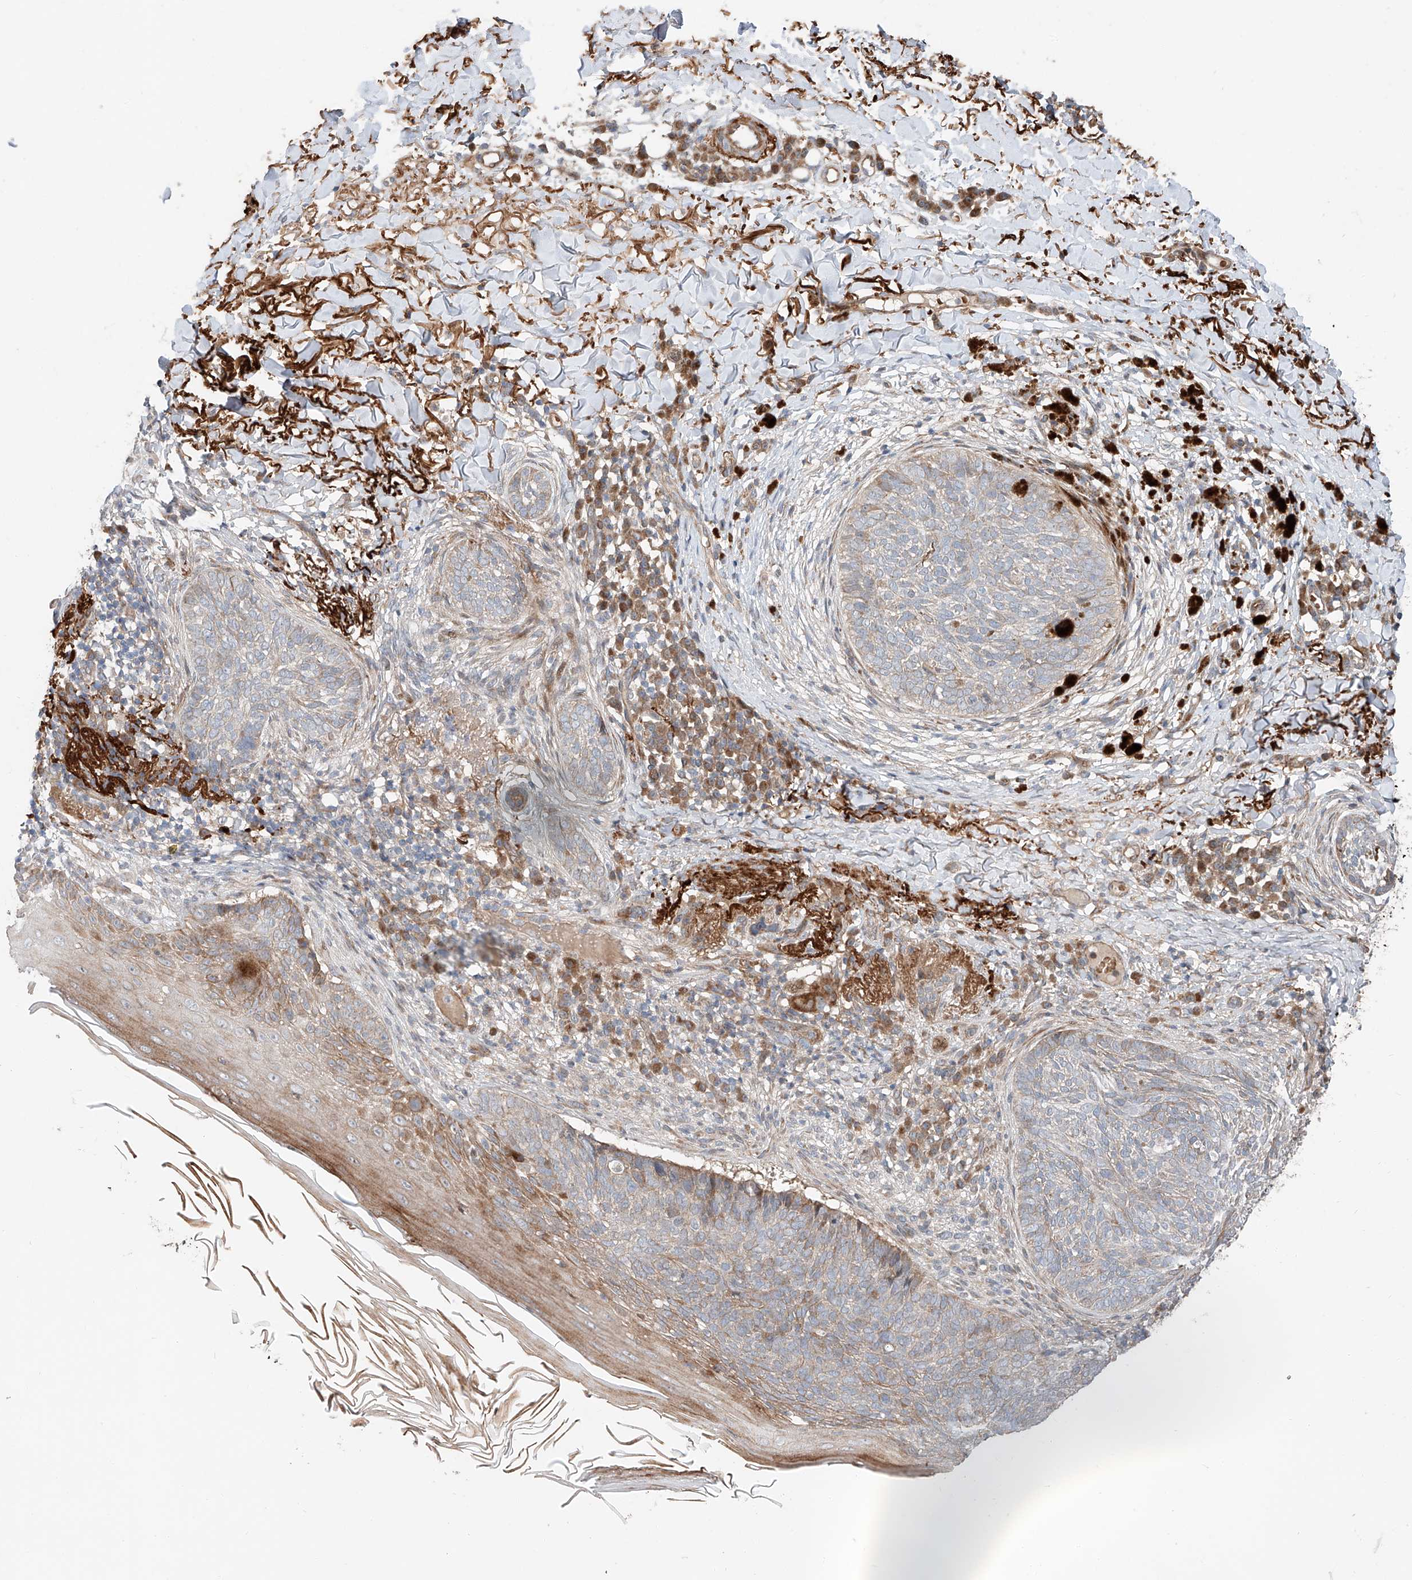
{"staining": {"intensity": "weak", "quantity": "<25%", "location": "cytoplasmic/membranous"}, "tissue": "skin cancer", "cell_type": "Tumor cells", "image_type": "cancer", "snomed": [{"axis": "morphology", "description": "Basal cell carcinoma"}, {"axis": "topography", "description": "Skin"}], "caption": "Tumor cells show no significant expression in skin basal cell carcinoma.", "gene": "USF3", "patient": {"sex": "male", "age": 85}}